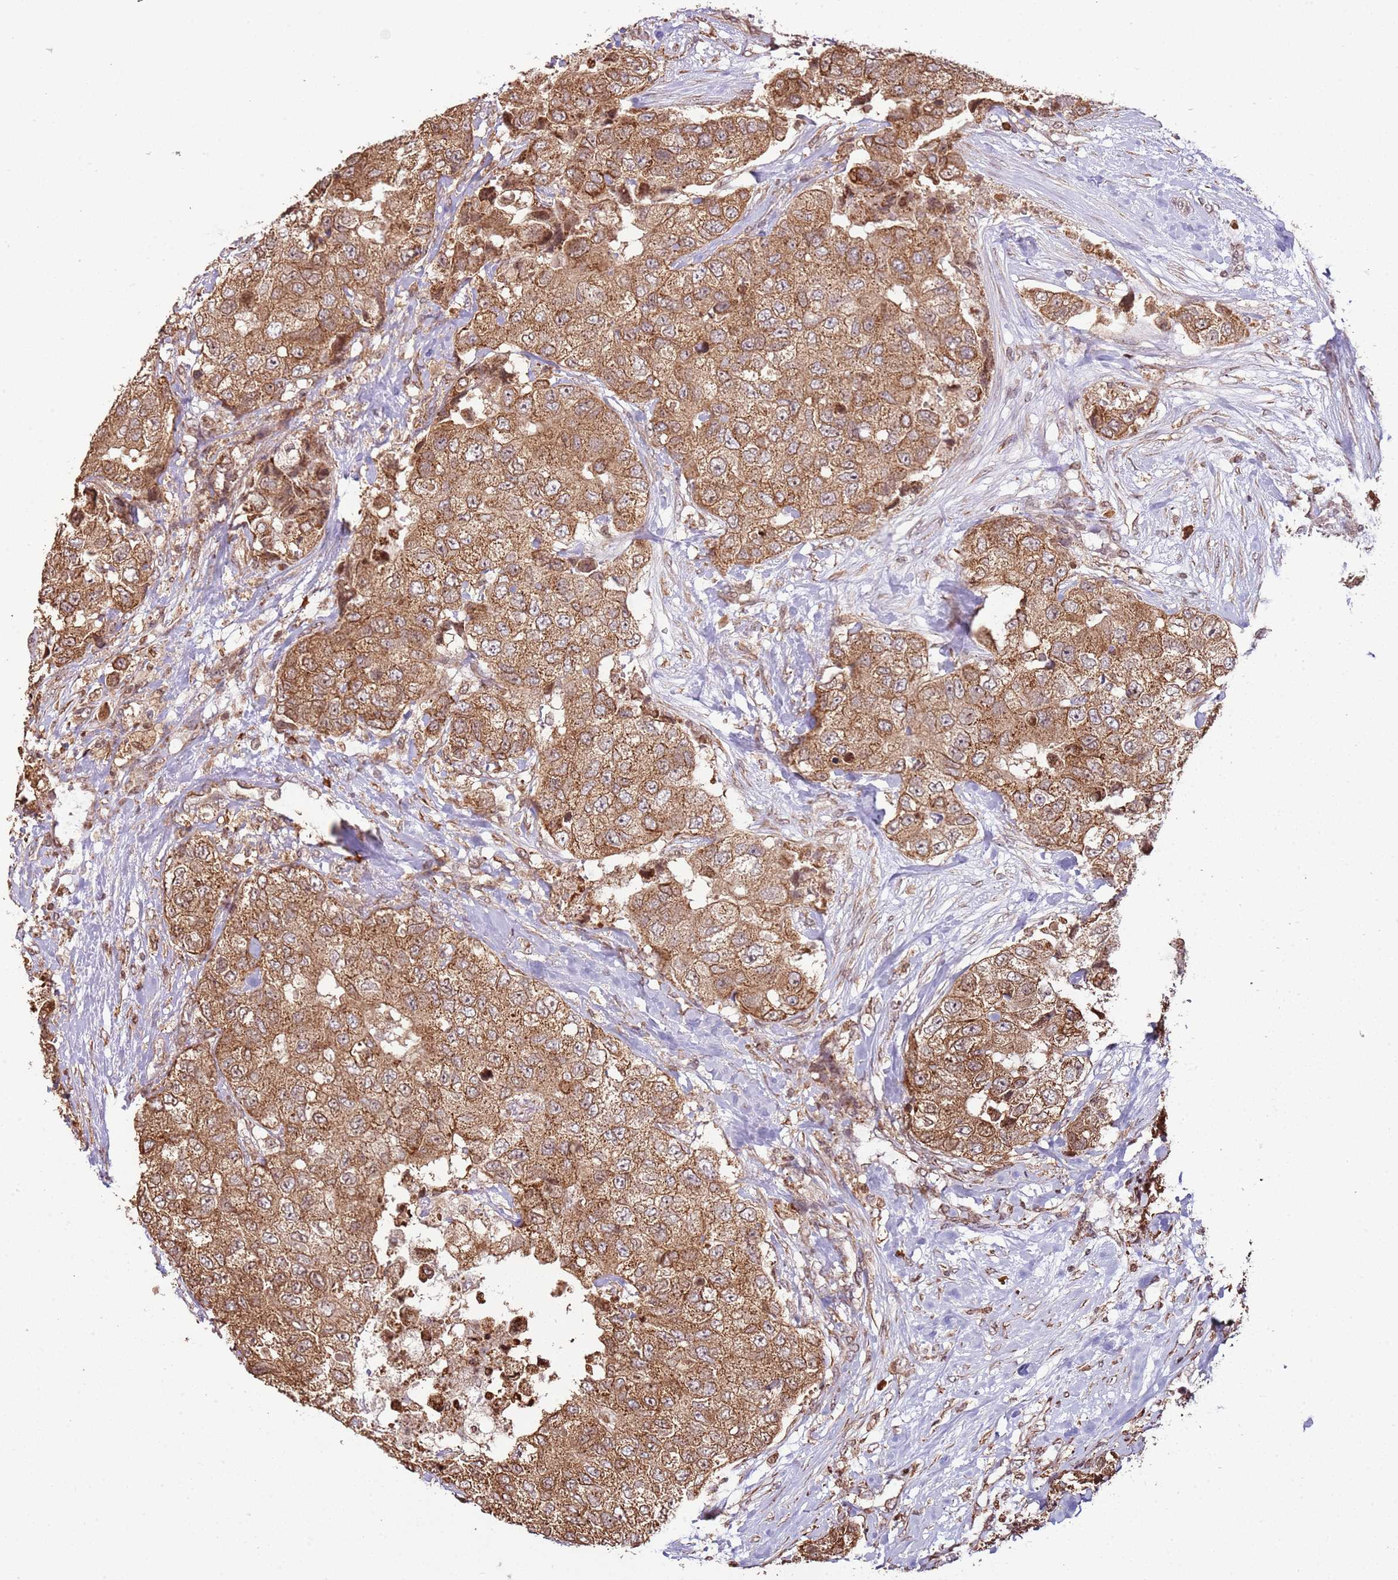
{"staining": {"intensity": "moderate", "quantity": ">75%", "location": "cytoplasmic/membranous"}, "tissue": "breast cancer", "cell_type": "Tumor cells", "image_type": "cancer", "snomed": [{"axis": "morphology", "description": "Duct carcinoma"}, {"axis": "topography", "description": "Breast"}], "caption": "The image reveals immunohistochemical staining of breast cancer (intraductal carcinoma). There is moderate cytoplasmic/membranous positivity is present in approximately >75% of tumor cells.", "gene": "SCAF1", "patient": {"sex": "female", "age": 62}}